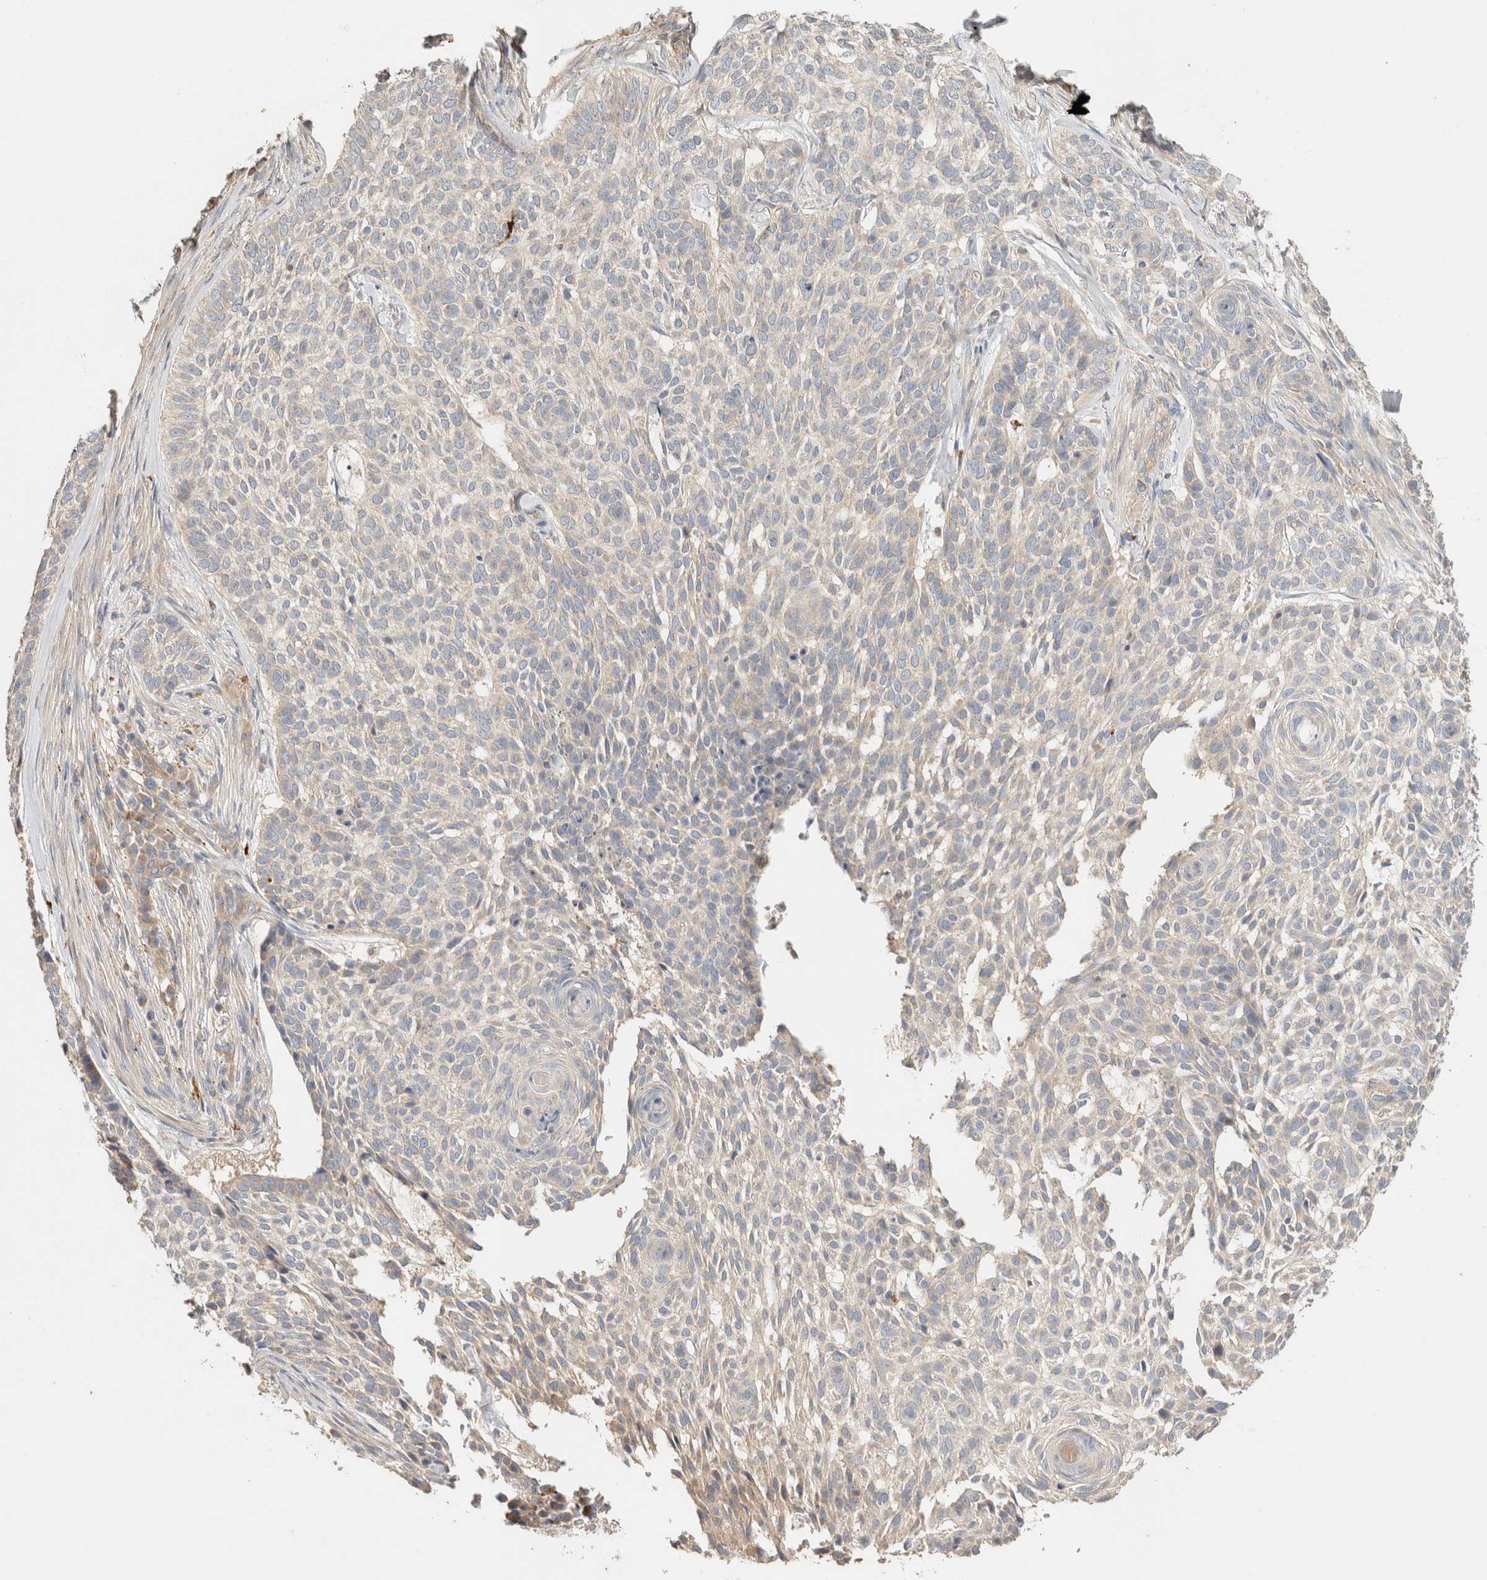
{"staining": {"intensity": "weak", "quantity": "<25%", "location": "cytoplasmic/membranous"}, "tissue": "skin cancer", "cell_type": "Tumor cells", "image_type": "cancer", "snomed": [{"axis": "morphology", "description": "Basal cell carcinoma"}, {"axis": "topography", "description": "Skin"}], "caption": "This histopathology image is of skin basal cell carcinoma stained with IHC to label a protein in brown with the nuclei are counter-stained blue. There is no staining in tumor cells.", "gene": "B3GNTL1", "patient": {"sex": "female", "age": 64}}